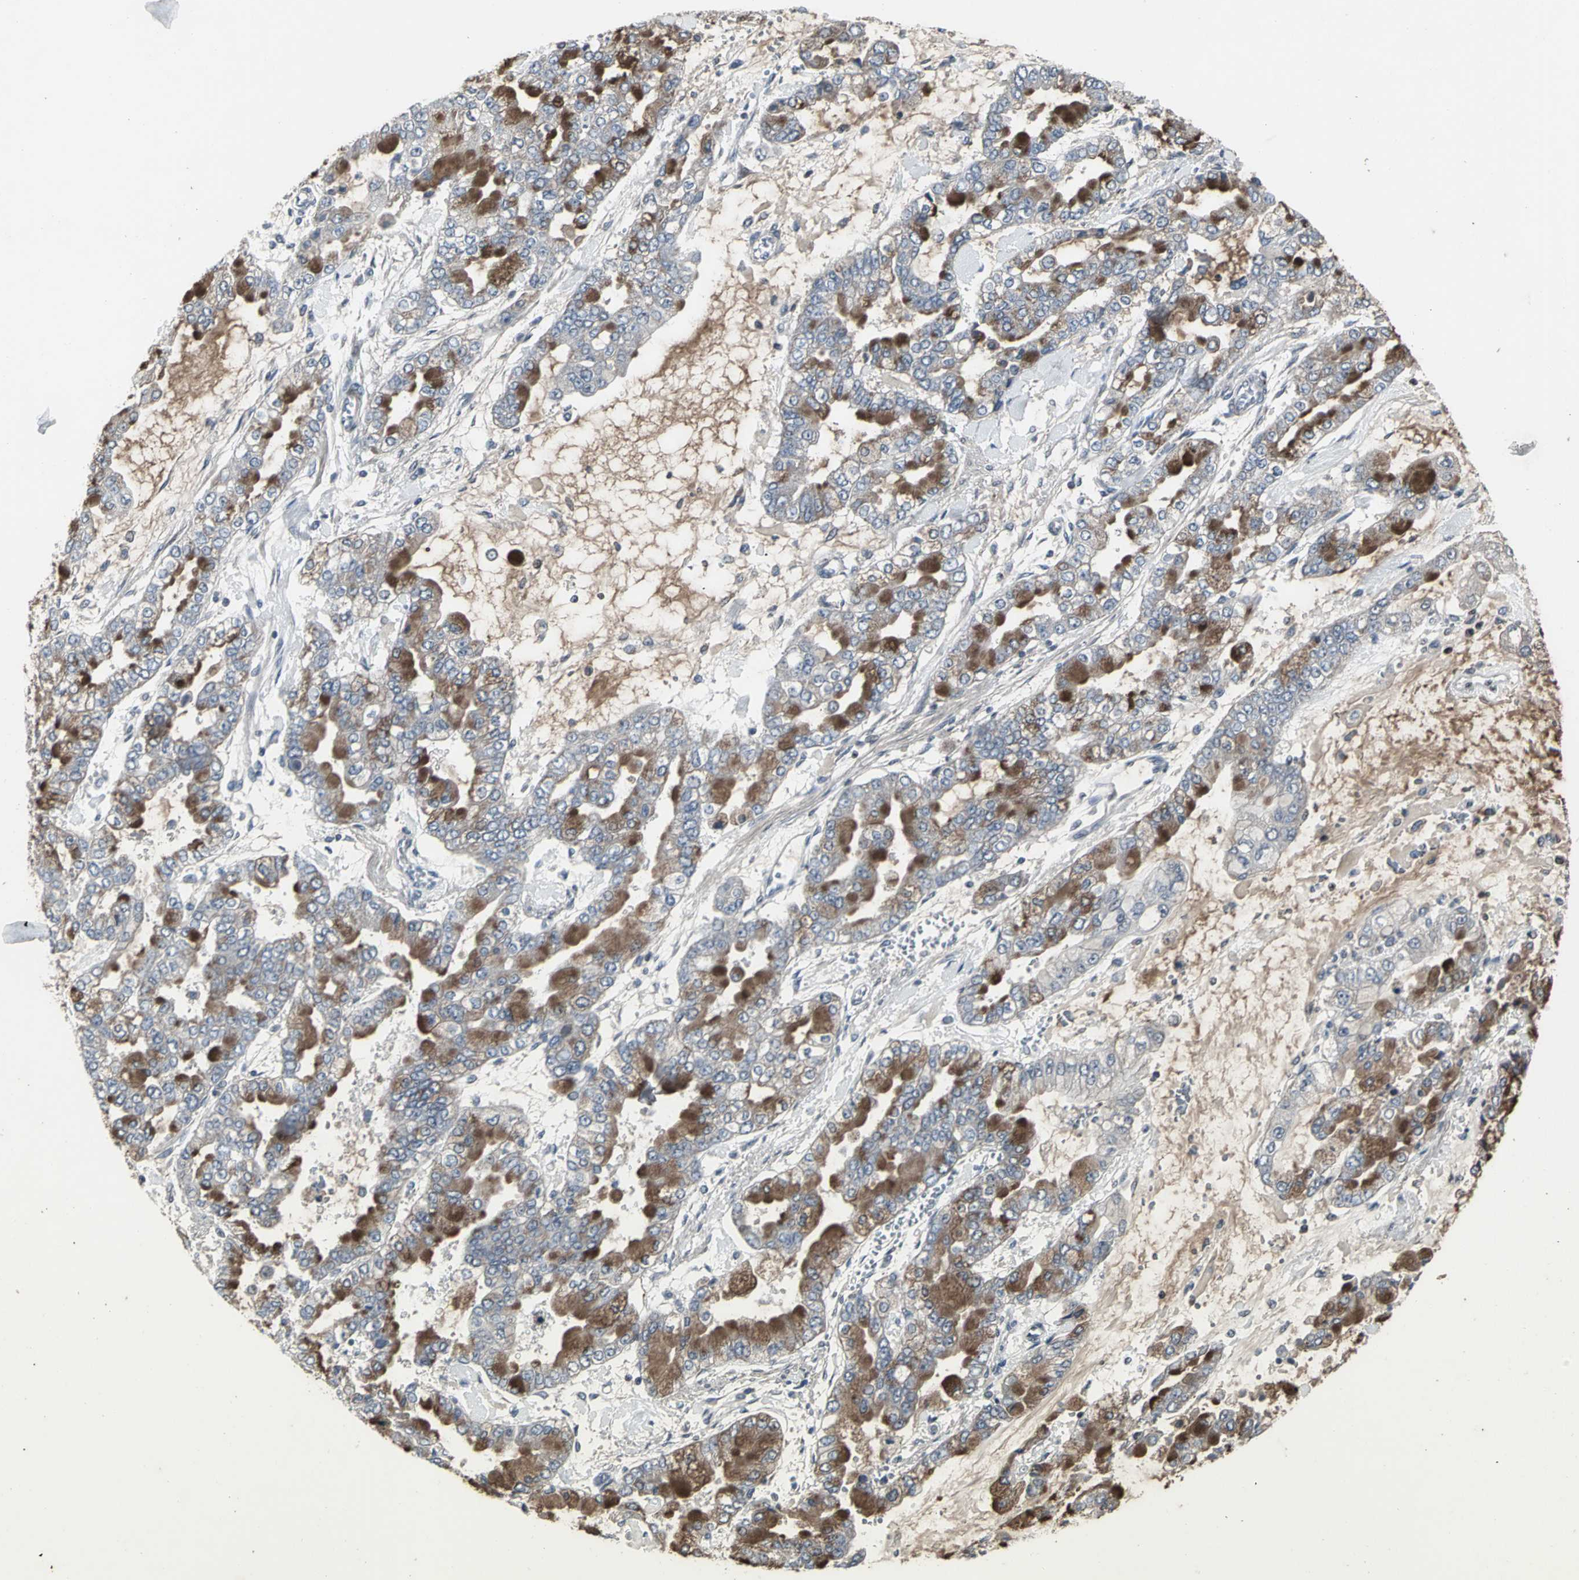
{"staining": {"intensity": "moderate", "quantity": "25%-75%", "location": "cytoplasmic/membranous"}, "tissue": "stomach cancer", "cell_type": "Tumor cells", "image_type": "cancer", "snomed": [{"axis": "morphology", "description": "Normal tissue, NOS"}, {"axis": "morphology", "description": "Adenocarcinoma, NOS"}, {"axis": "topography", "description": "Stomach, upper"}, {"axis": "topography", "description": "Stomach"}], "caption": "Human stomach adenocarcinoma stained with a brown dye reveals moderate cytoplasmic/membranous positive positivity in about 25%-75% of tumor cells.", "gene": "SRF", "patient": {"sex": "male", "age": 76}}